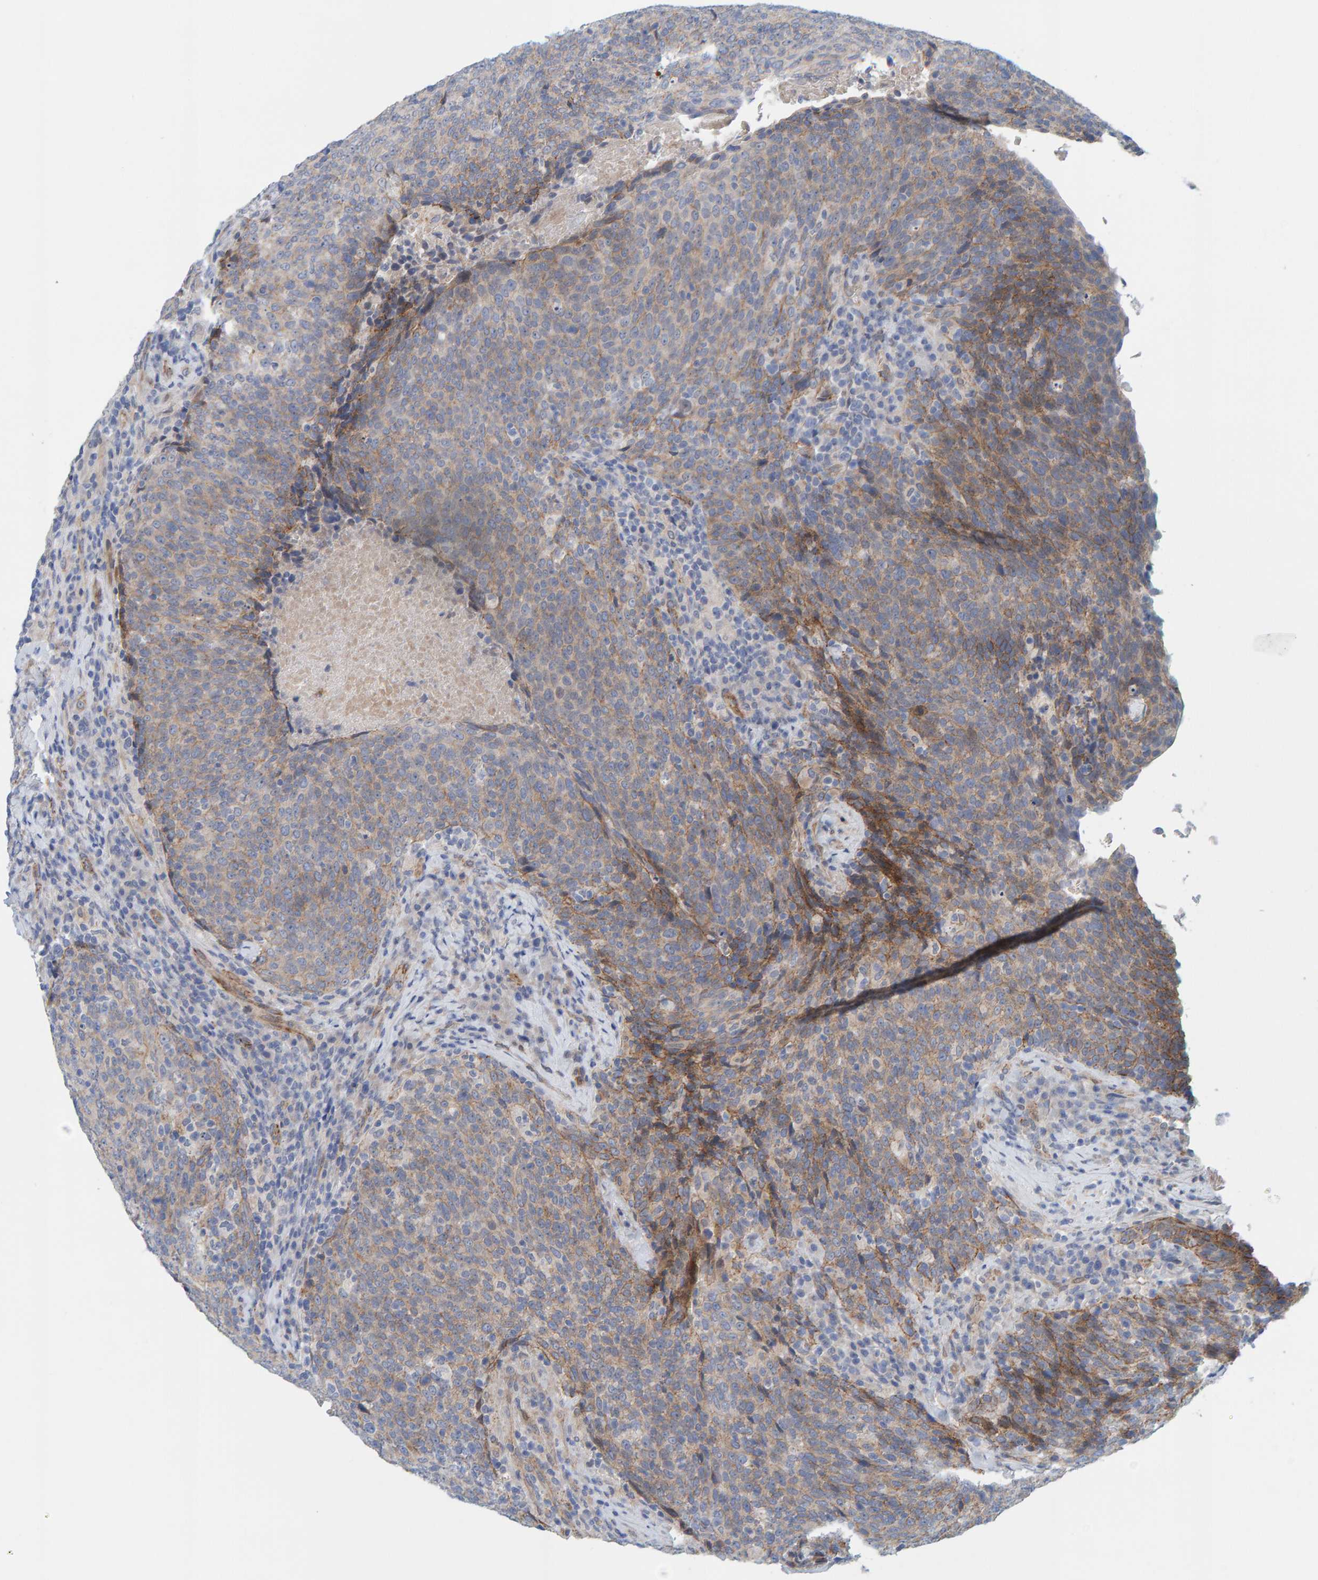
{"staining": {"intensity": "weak", "quantity": "<25%", "location": "cytoplasmic/membranous"}, "tissue": "head and neck cancer", "cell_type": "Tumor cells", "image_type": "cancer", "snomed": [{"axis": "morphology", "description": "Squamous cell carcinoma, NOS"}, {"axis": "morphology", "description": "Squamous cell carcinoma, metastatic, NOS"}, {"axis": "topography", "description": "Lymph node"}, {"axis": "topography", "description": "Head-Neck"}], "caption": "There is no significant expression in tumor cells of head and neck cancer (squamous cell carcinoma).", "gene": "KRBA2", "patient": {"sex": "male", "age": 62}}